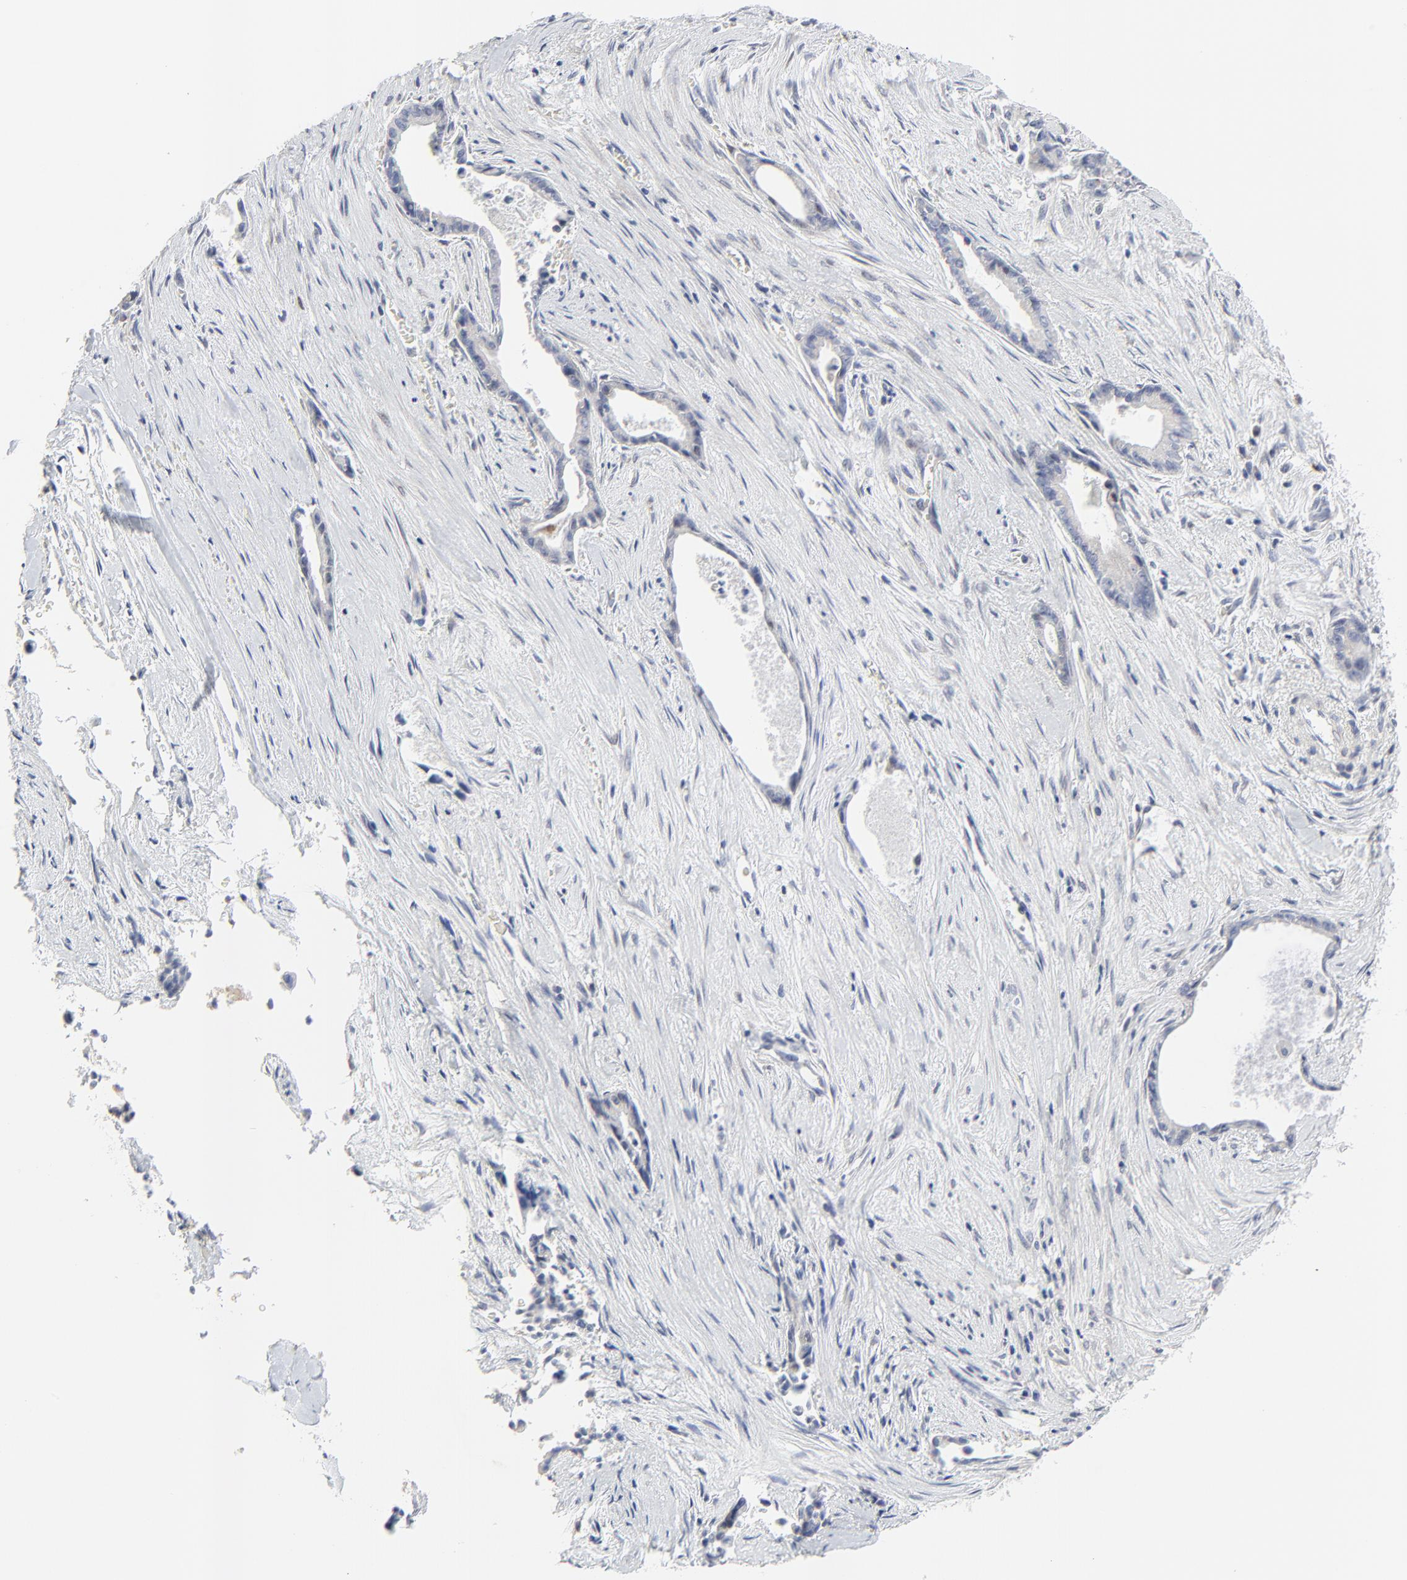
{"staining": {"intensity": "negative", "quantity": "none", "location": "none"}, "tissue": "liver cancer", "cell_type": "Tumor cells", "image_type": "cancer", "snomed": [{"axis": "morphology", "description": "Cholangiocarcinoma"}, {"axis": "topography", "description": "Liver"}], "caption": "Liver cholangiocarcinoma stained for a protein using IHC exhibits no expression tumor cells.", "gene": "NLGN3", "patient": {"sex": "female", "age": 55}}